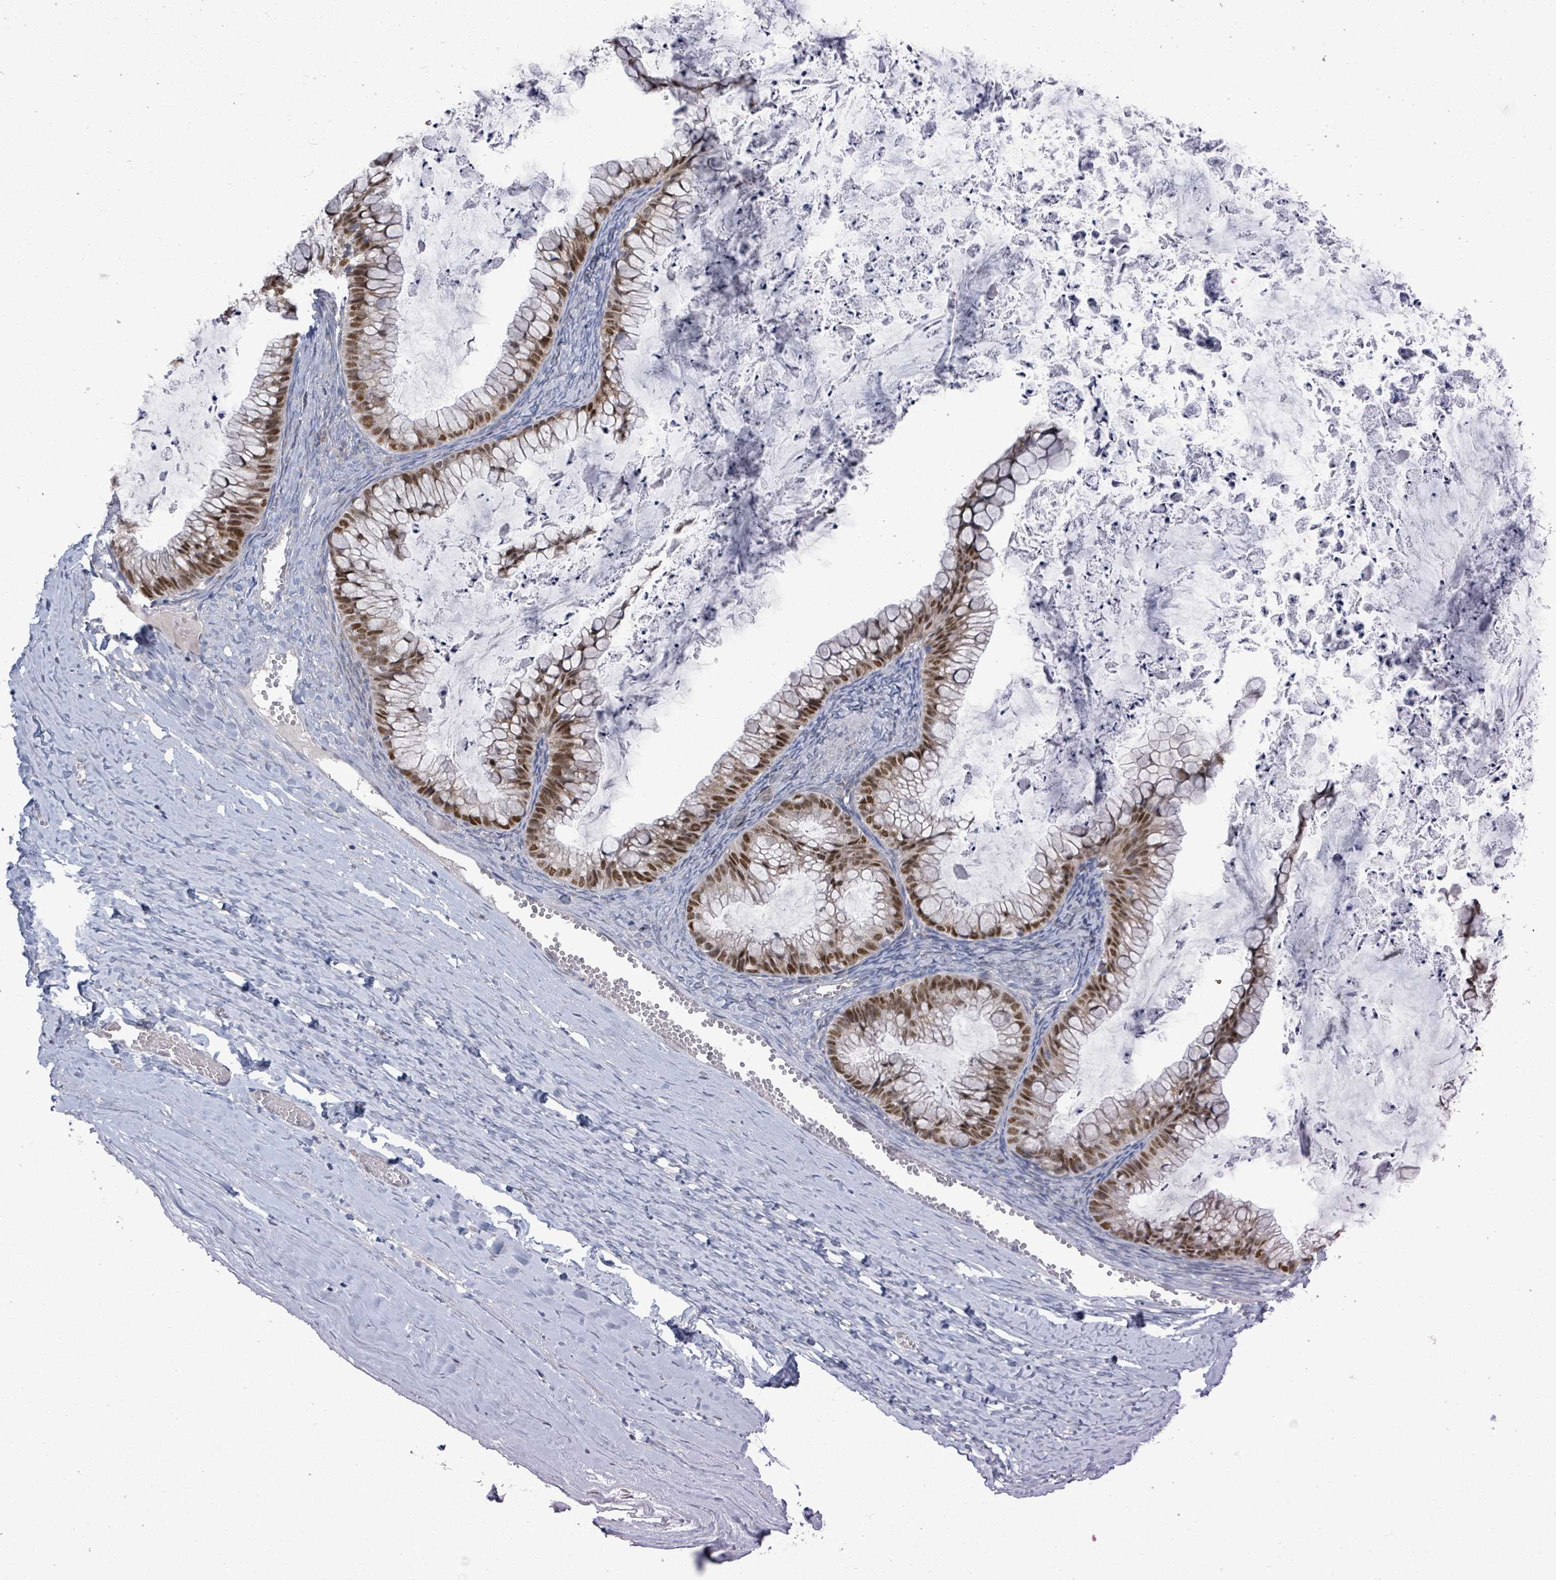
{"staining": {"intensity": "moderate", "quantity": ">75%", "location": "nuclear"}, "tissue": "ovarian cancer", "cell_type": "Tumor cells", "image_type": "cancer", "snomed": [{"axis": "morphology", "description": "Cystadenocarcinoma, mucinous, NOS"}, {"axis": "topography", "description": "Ovary"}], "caption": "Ovarian cancer (mucinous cystadenocarcinoma) stained with a protein marker exhibits moderate staining in tumor cells.", "gene": "ZFPM1", "patient": {"sex": "female", "age": 35}}